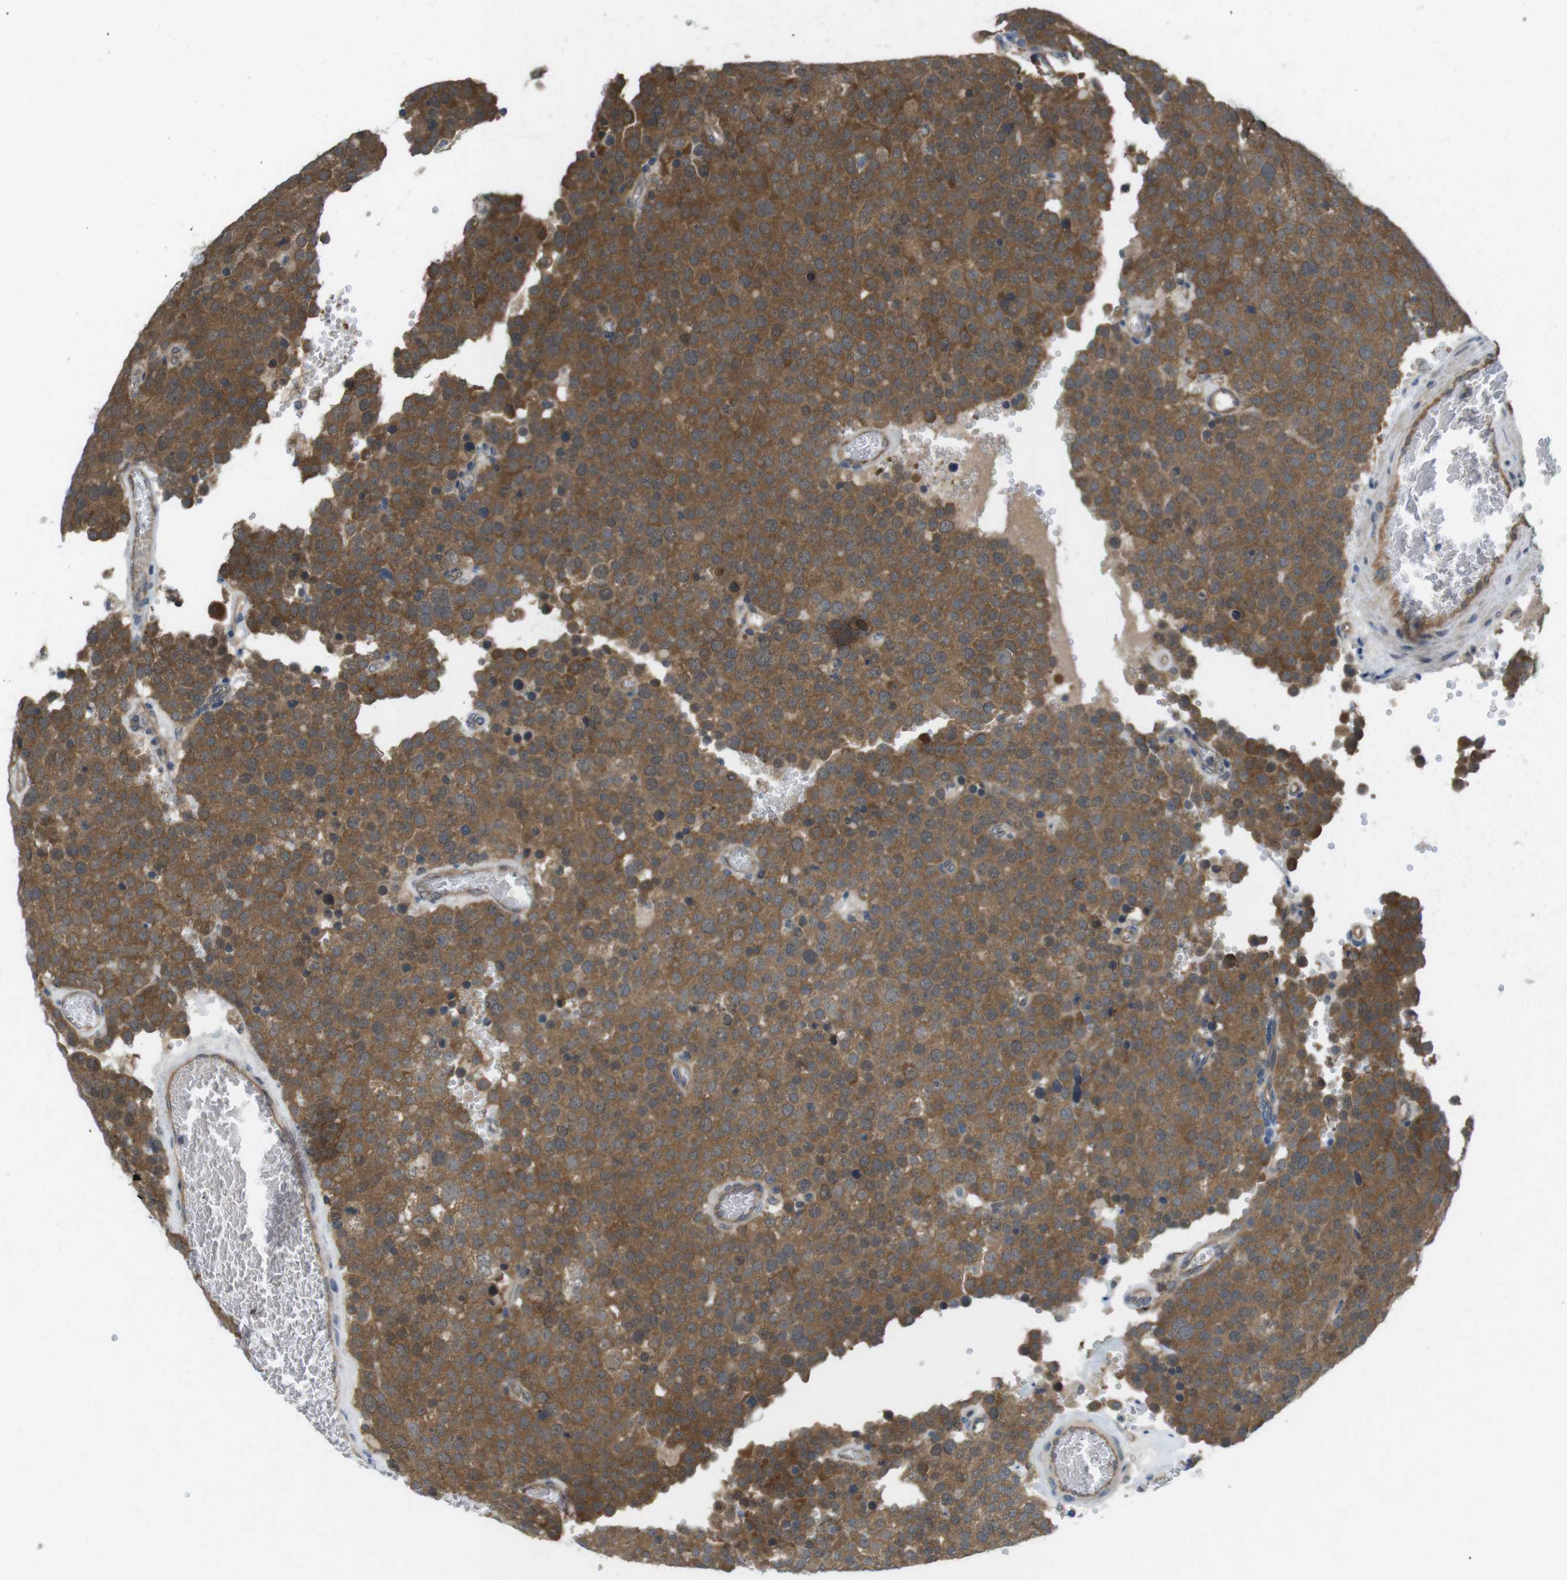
{"staining": {"intensity": "moderate", "quantity": ">75%", "location": "cytoplasmic/membranous"}, "tissue": "testis cancer", "cell_type": "Tumor cells", "image_type": "cancer", "snomed": [{"axis": "morphology", "description": "Normal tissue, NOS"}, {"axis": "morphology", "description": "Seminoma, NOS"}, {"axis": "topography", "description": "Testis"}], "caption": "An IHC micrograph of neoplastic tissue is shown. Protein staining in brown highlights moderate cytoplasmic/membranous positivity in testis cancer within tumor cells. The protein of interest is shown in brown color, while the nuclei are stained blue.", "gene": "SUGT1", "patient": {"sex": "male", "age": 71}}